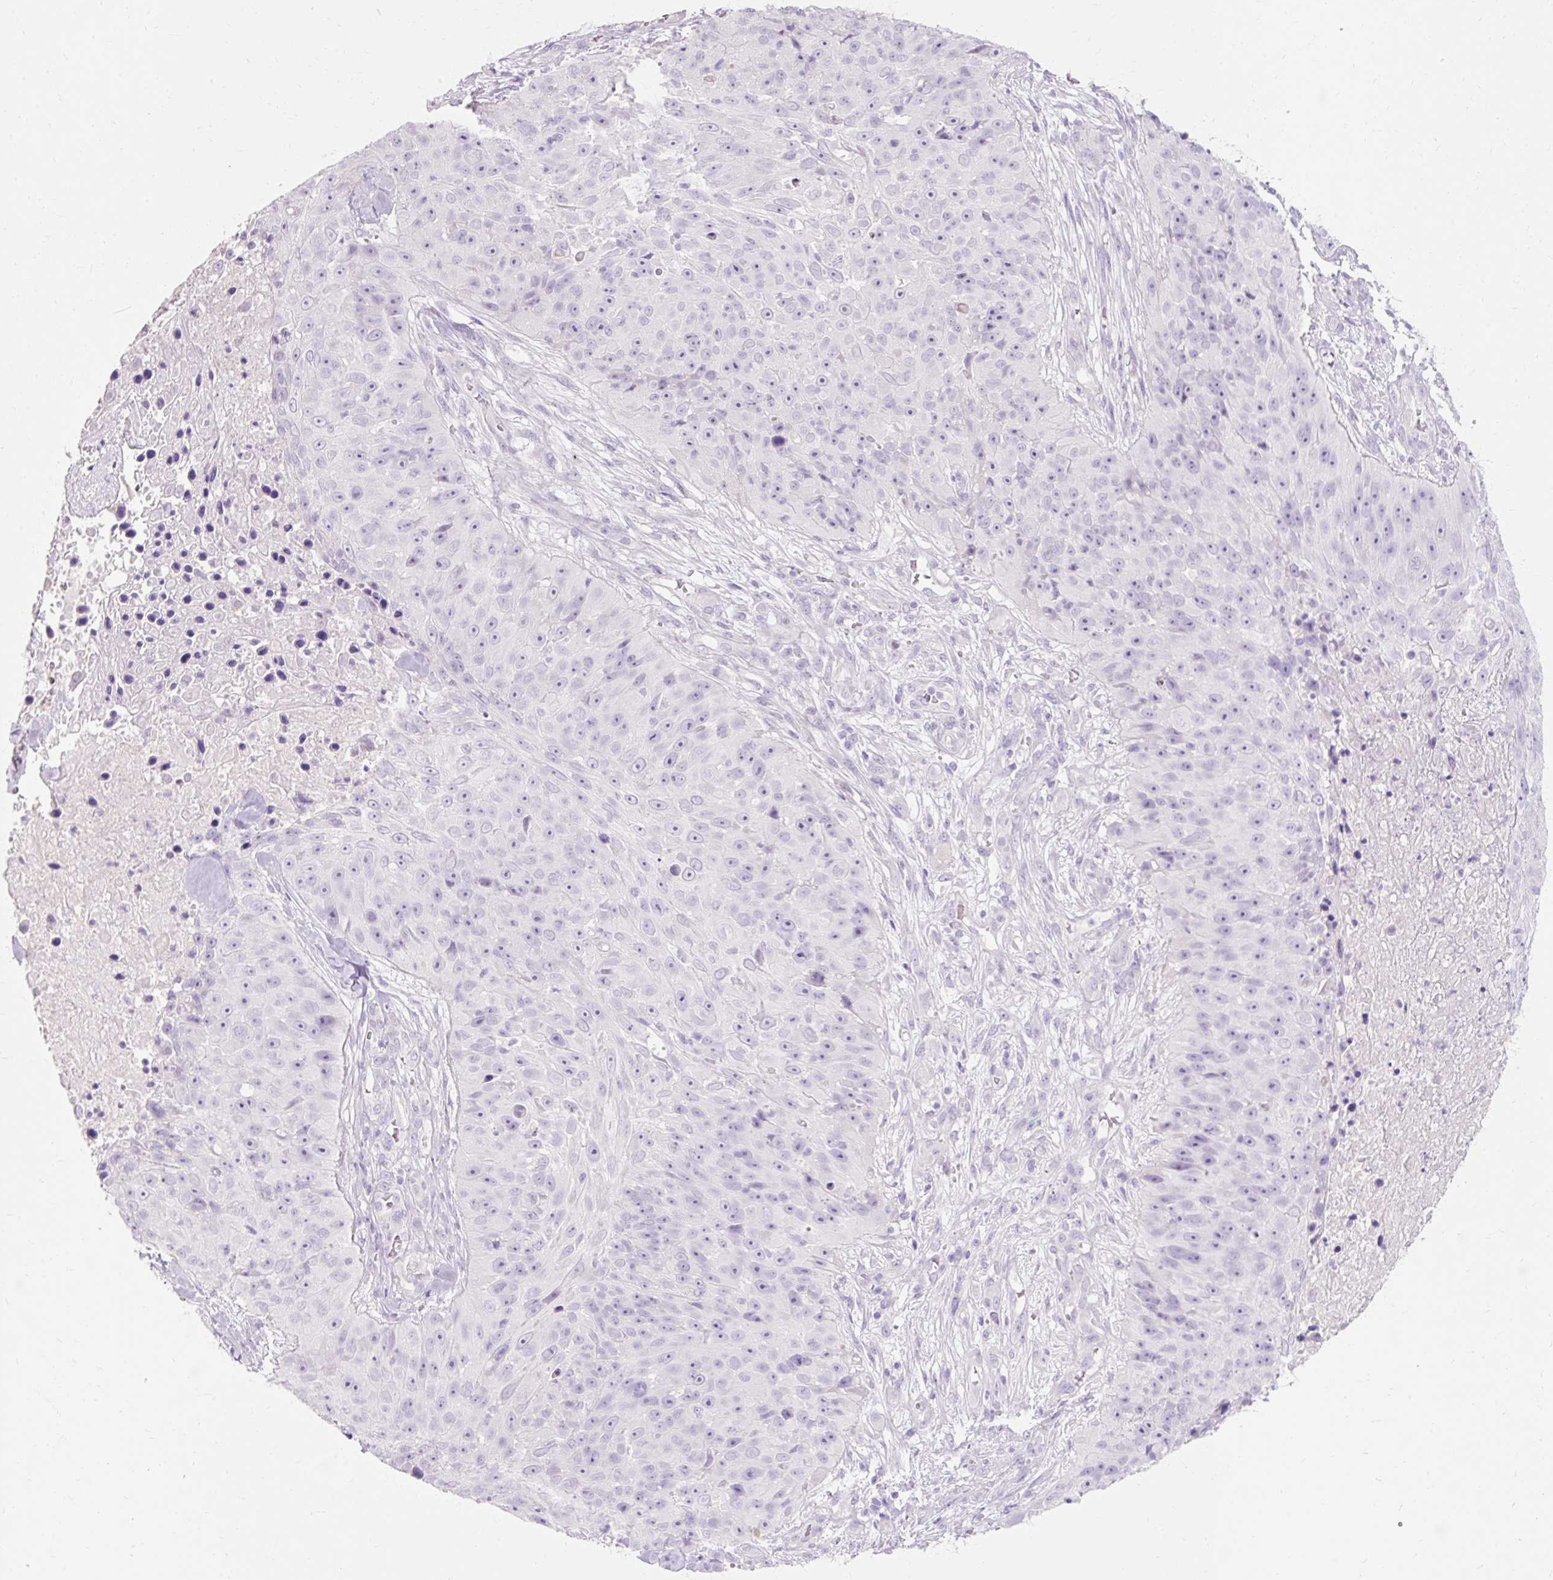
{"staining": {"intensity": "negative", "quantity": "none", "location": "none"}, "tissue": "skin cancer", "cell_type": "Tumor cells", "image_type": "cancer", "snomed": [{"axis": "morphology", "description": "Squamous cell carcinoma, NOS"}, {"axis": "topography", "description": "Skin"}], "caption": "A micrograph of human skin cancer is negative for staining in tumor cells.", "gene": "TMEM213", "patient": {"sex": "female", "age": 87}}